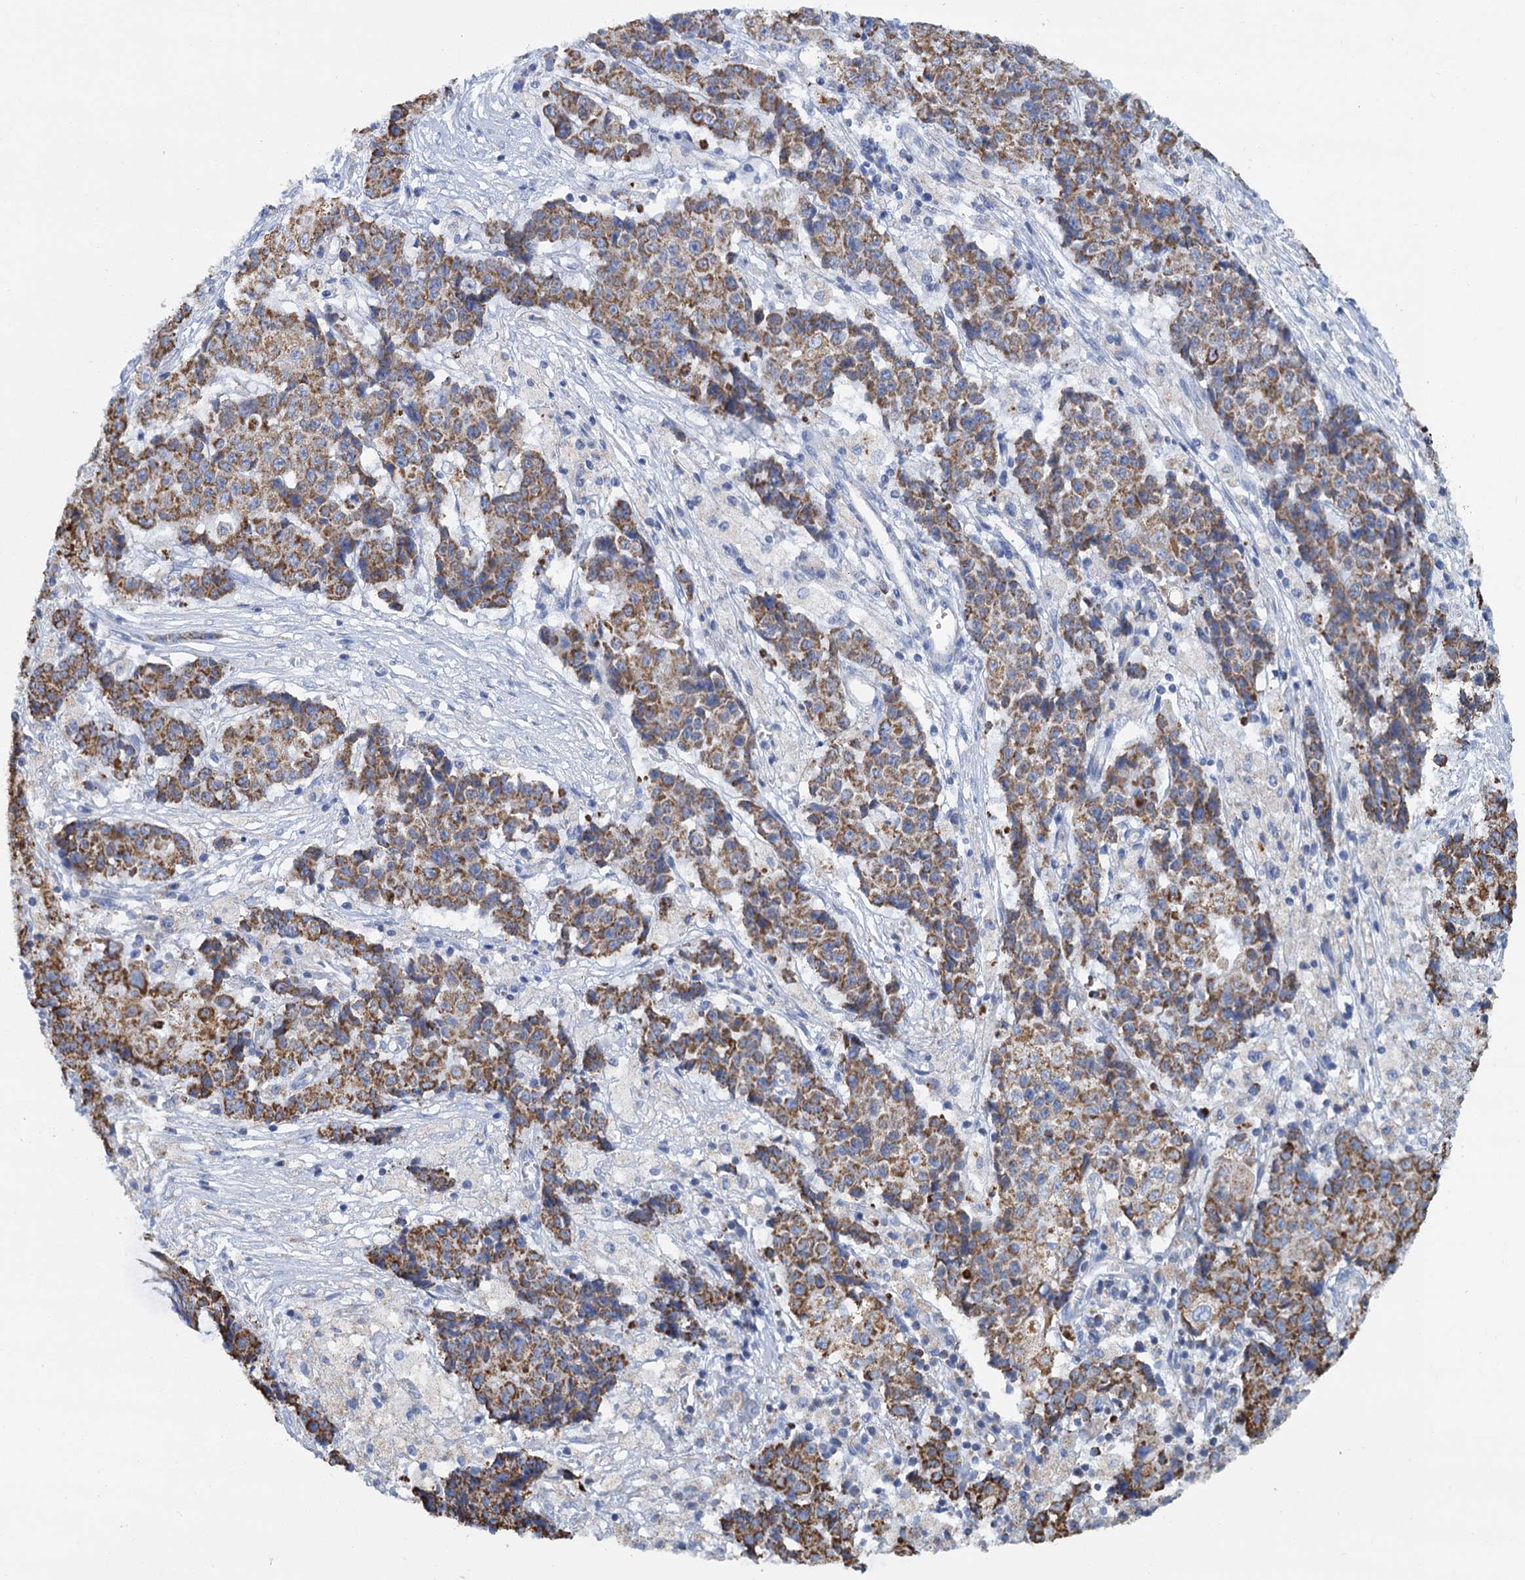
{"staining": {"intensity": "moderate", "quantity": ">75%", "location": "cytoplasmic/membranous"}, "tissue": "ovarian cancer", "cell_type": "Tumor cells", "image_type": "cancer", "snomed": [{"axis": "morphology", "description": "Carcinoma, endometroid"}, {"axis": "topography", "description": "Ovary"}], "caption": "Tumor cells show moderate cytoplasmic/membranous positivity in approximately >75% of cells in ovarian cancer. The staining is performed using DAB (3,3'-diaminobenzidine) brown chromogen to label protein expression. The nuclei are counter-stained blue using hematoxylin.", "gene": "CCP110", "patient": {"sex": "female", "age": 42}}